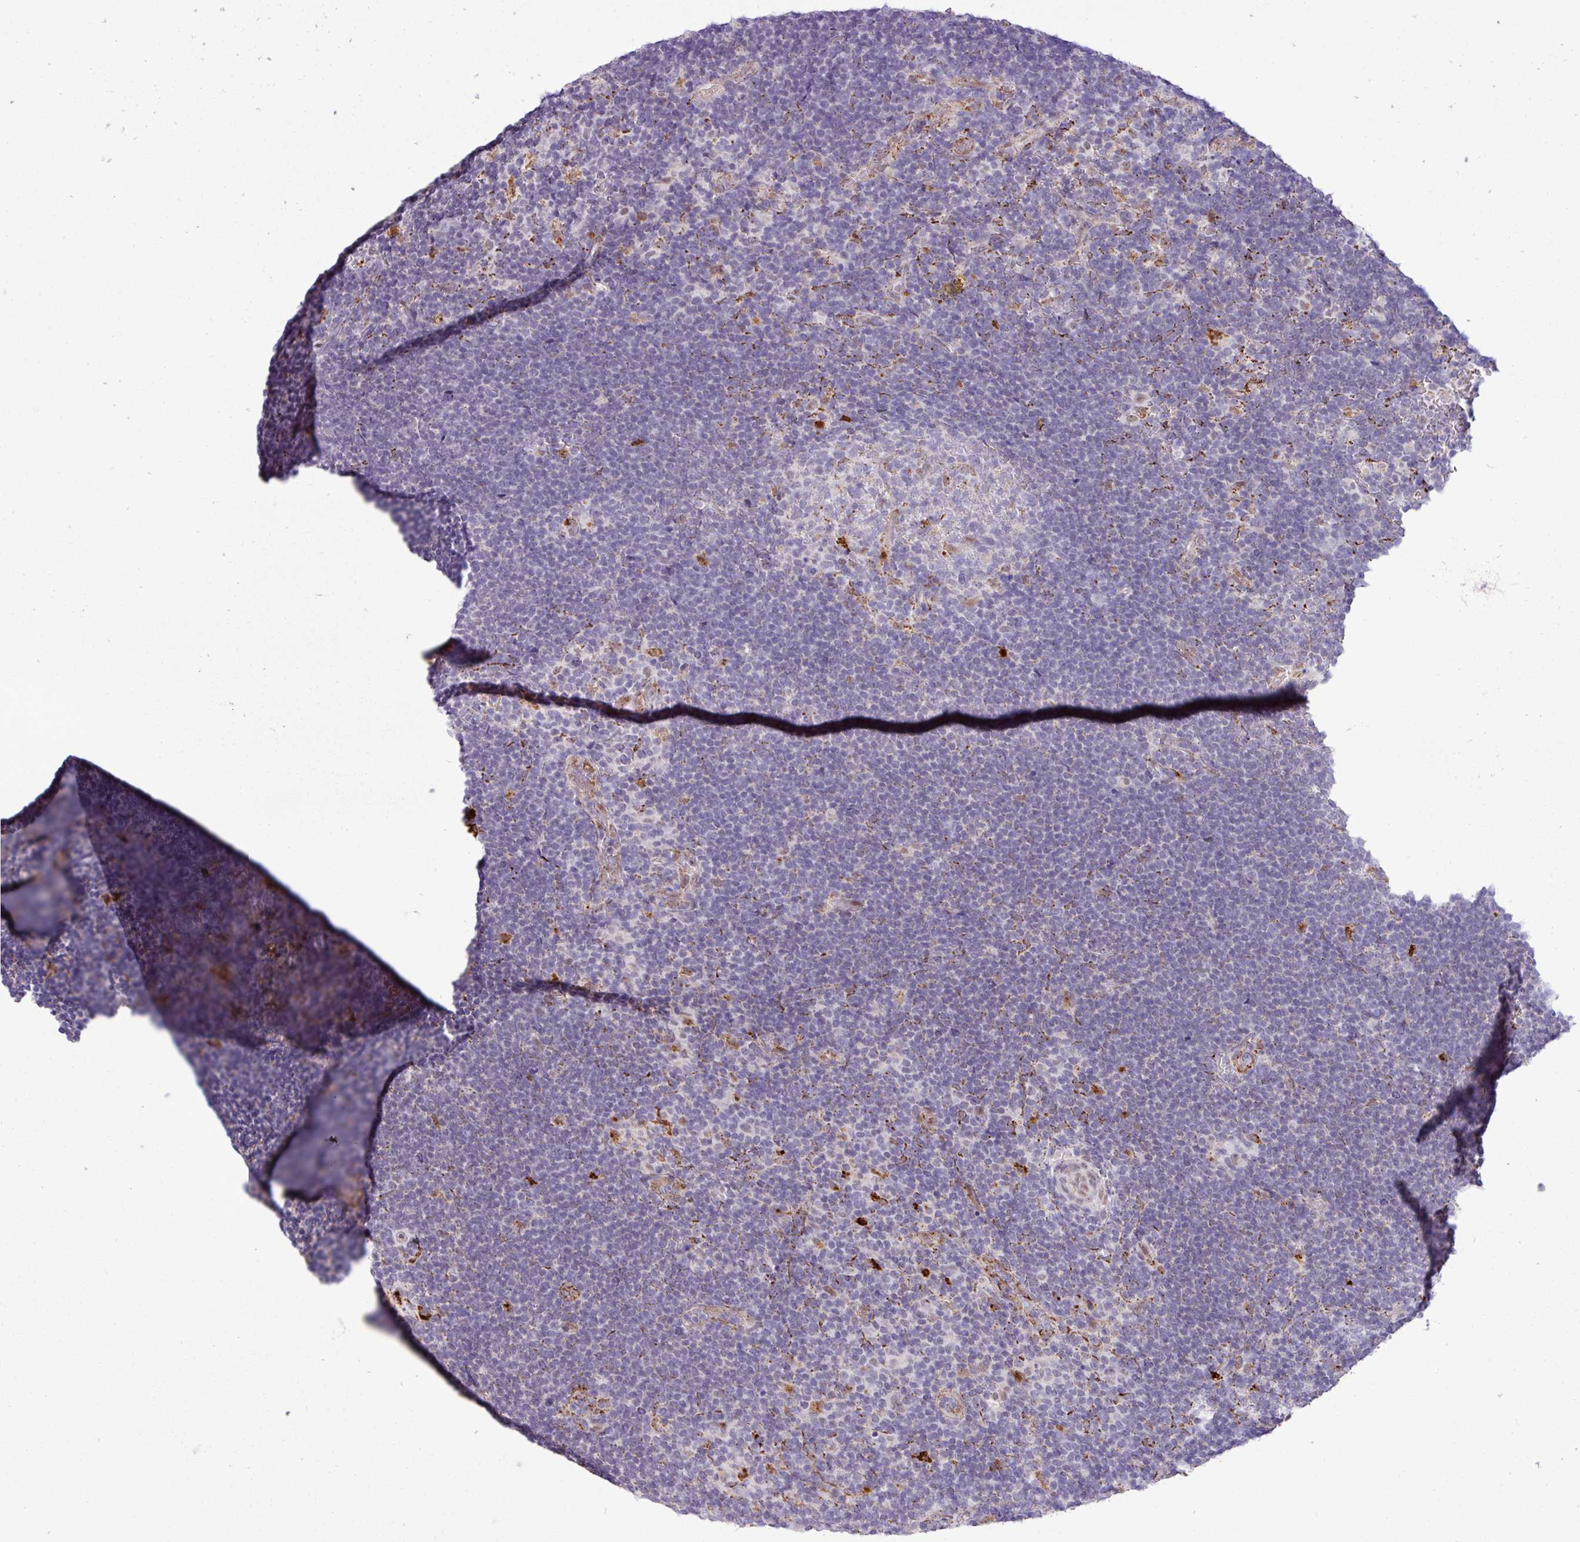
{"staining": {"intensity": "negative", "quantity": "none", "location": "none"}, "tissue": "lymphoma", "cell_type": "Tumor cells", "image_type": "cancer", "snomed": [{"axis": "morphology", "description": "Hodgkin's disease, NOS"}, {"axis": "topography", "description": "Lymph node"}], "caption": "An IHC histopathology image of lymphoma is shown. There is no staining in tumor cells of lymphoma.", "gene": "SGPP1", "patient": {"sex": "female", "age": 57}}